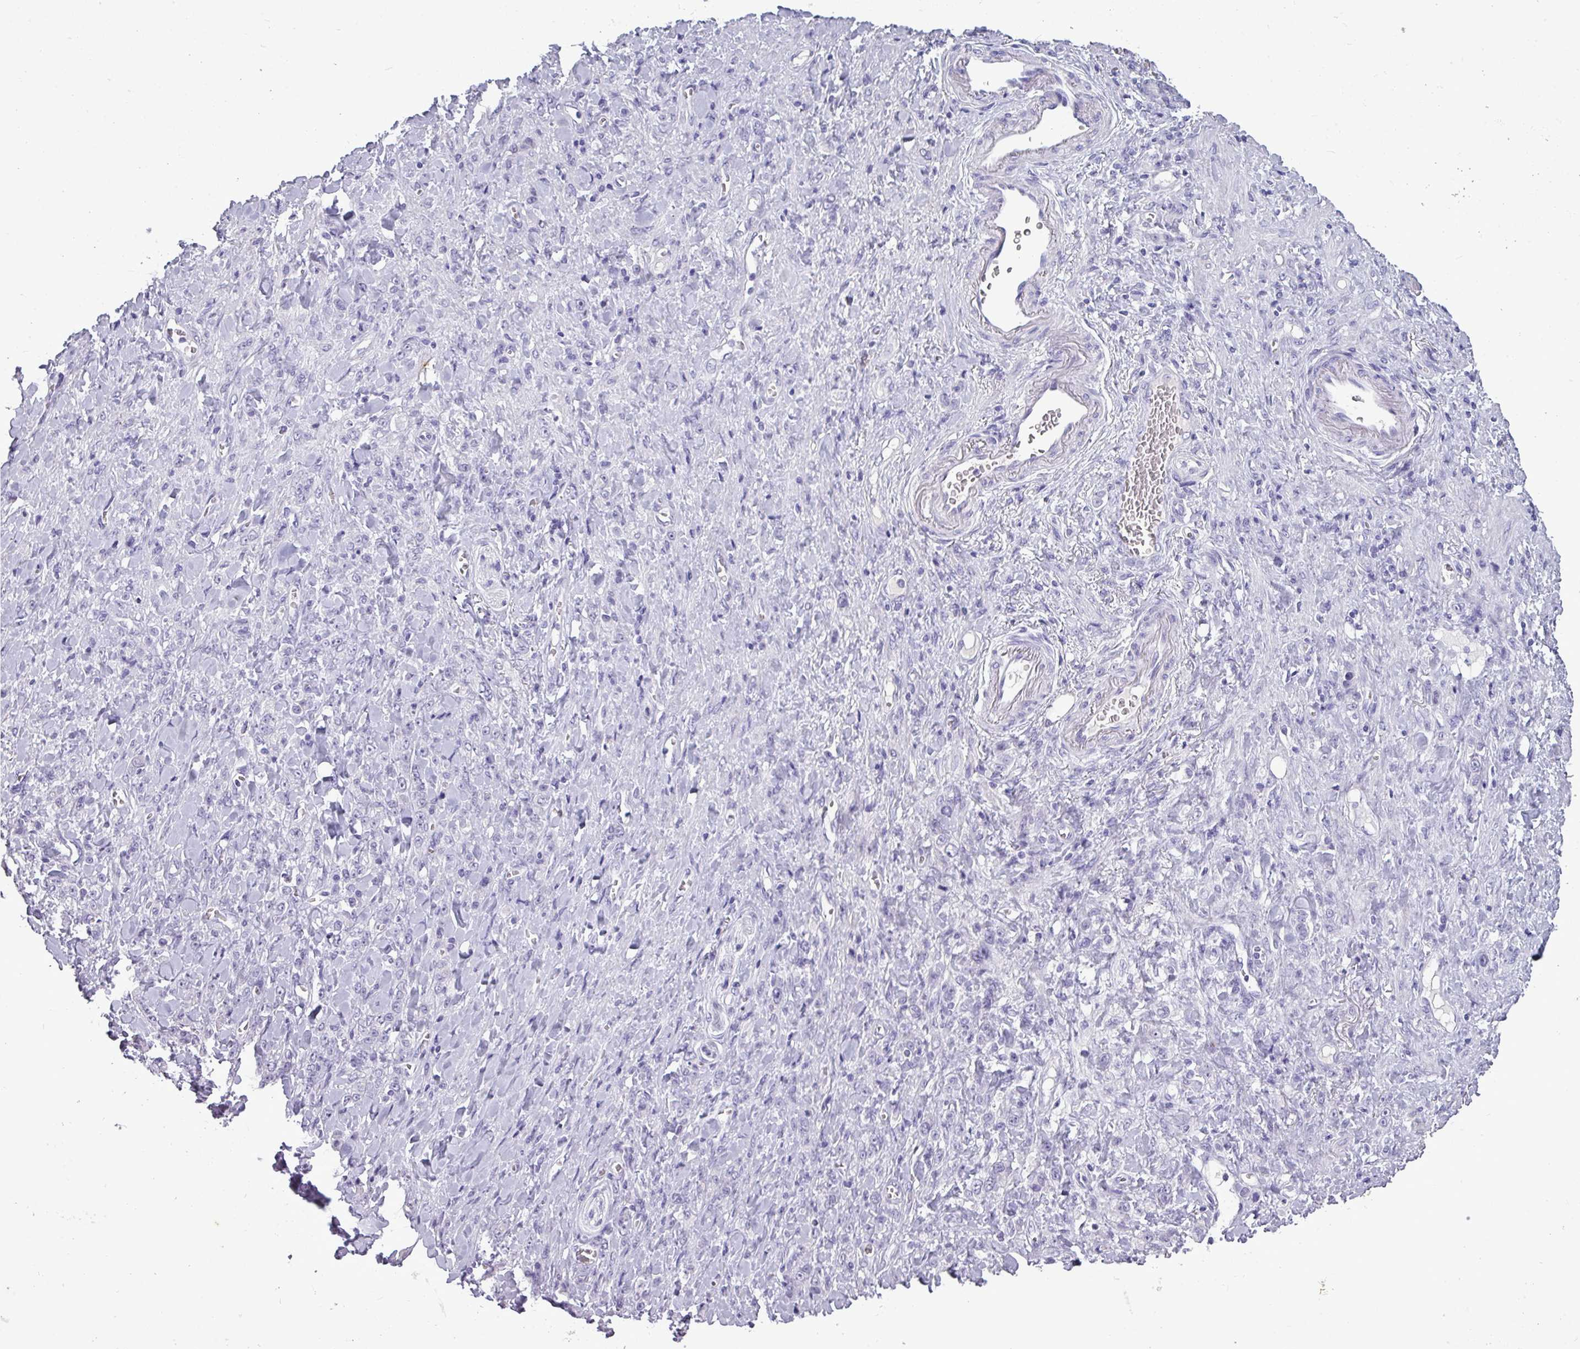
{"staining": {"intensity": "negative", "quantity": "none", "location": "none"}, "tissue": "stomach cancer", "cell_type": "Tumor cells", "image_type": "cancer", "snomed": [{"axis": "morphology", "description": "Normal tissue, NOS"}, {"axis": "morphology", "description": "Adenocarcinoma, NOS"}, {"axis": "topography", "description": "Stomach"}], "caption": "Immunohistochemistry image of human adenocarcinoma (stomach) stained for a protein (brown), which displays no positivity in tumor cells.", "gene": "TMEM91", "patient": {"sex": "male", "age": 82}}